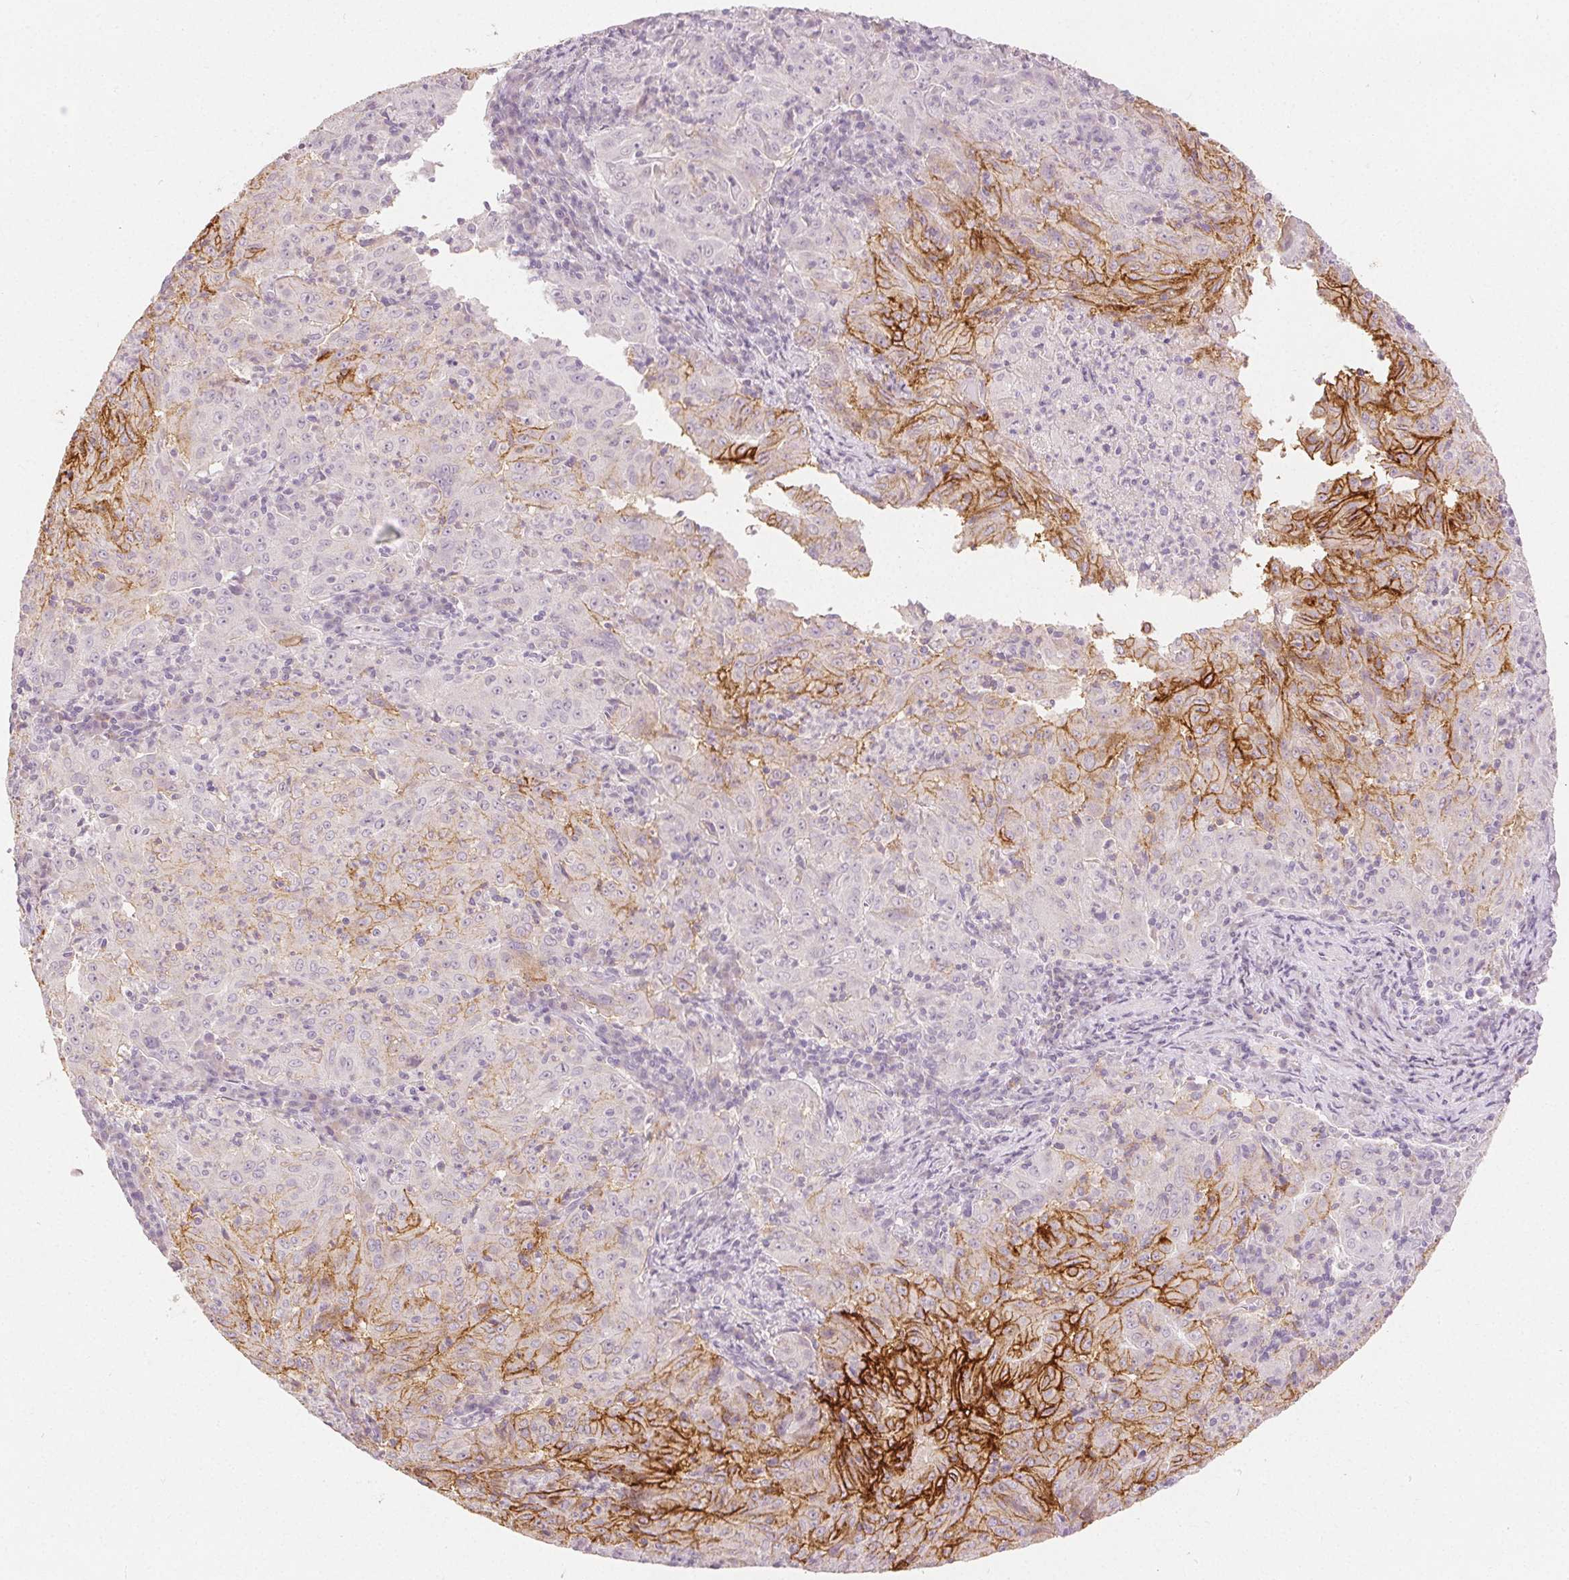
{"staining": {"intensity": "moderate", "quantity": "<25%", "location": "cytoplasmic/membranous"}, "tissue": "pancreatic cancer", "cell_type": "Tumor cells", "image_type": "cancer", "snomed": [{"axis": "morphology", "description": "Adenocarcinoma, NOS"}, {"axis": "topography", "description": "Pancreas"}], "caption": "This photomicrograph reveals immunohistochemistry staining of adenocarcinoma (pancreatic), with low moderate cytoplasmic/membranous positivity in about <25% of tumor cells.", "gene": "CA12", "patient": {"sex": "male", "age": 63}}